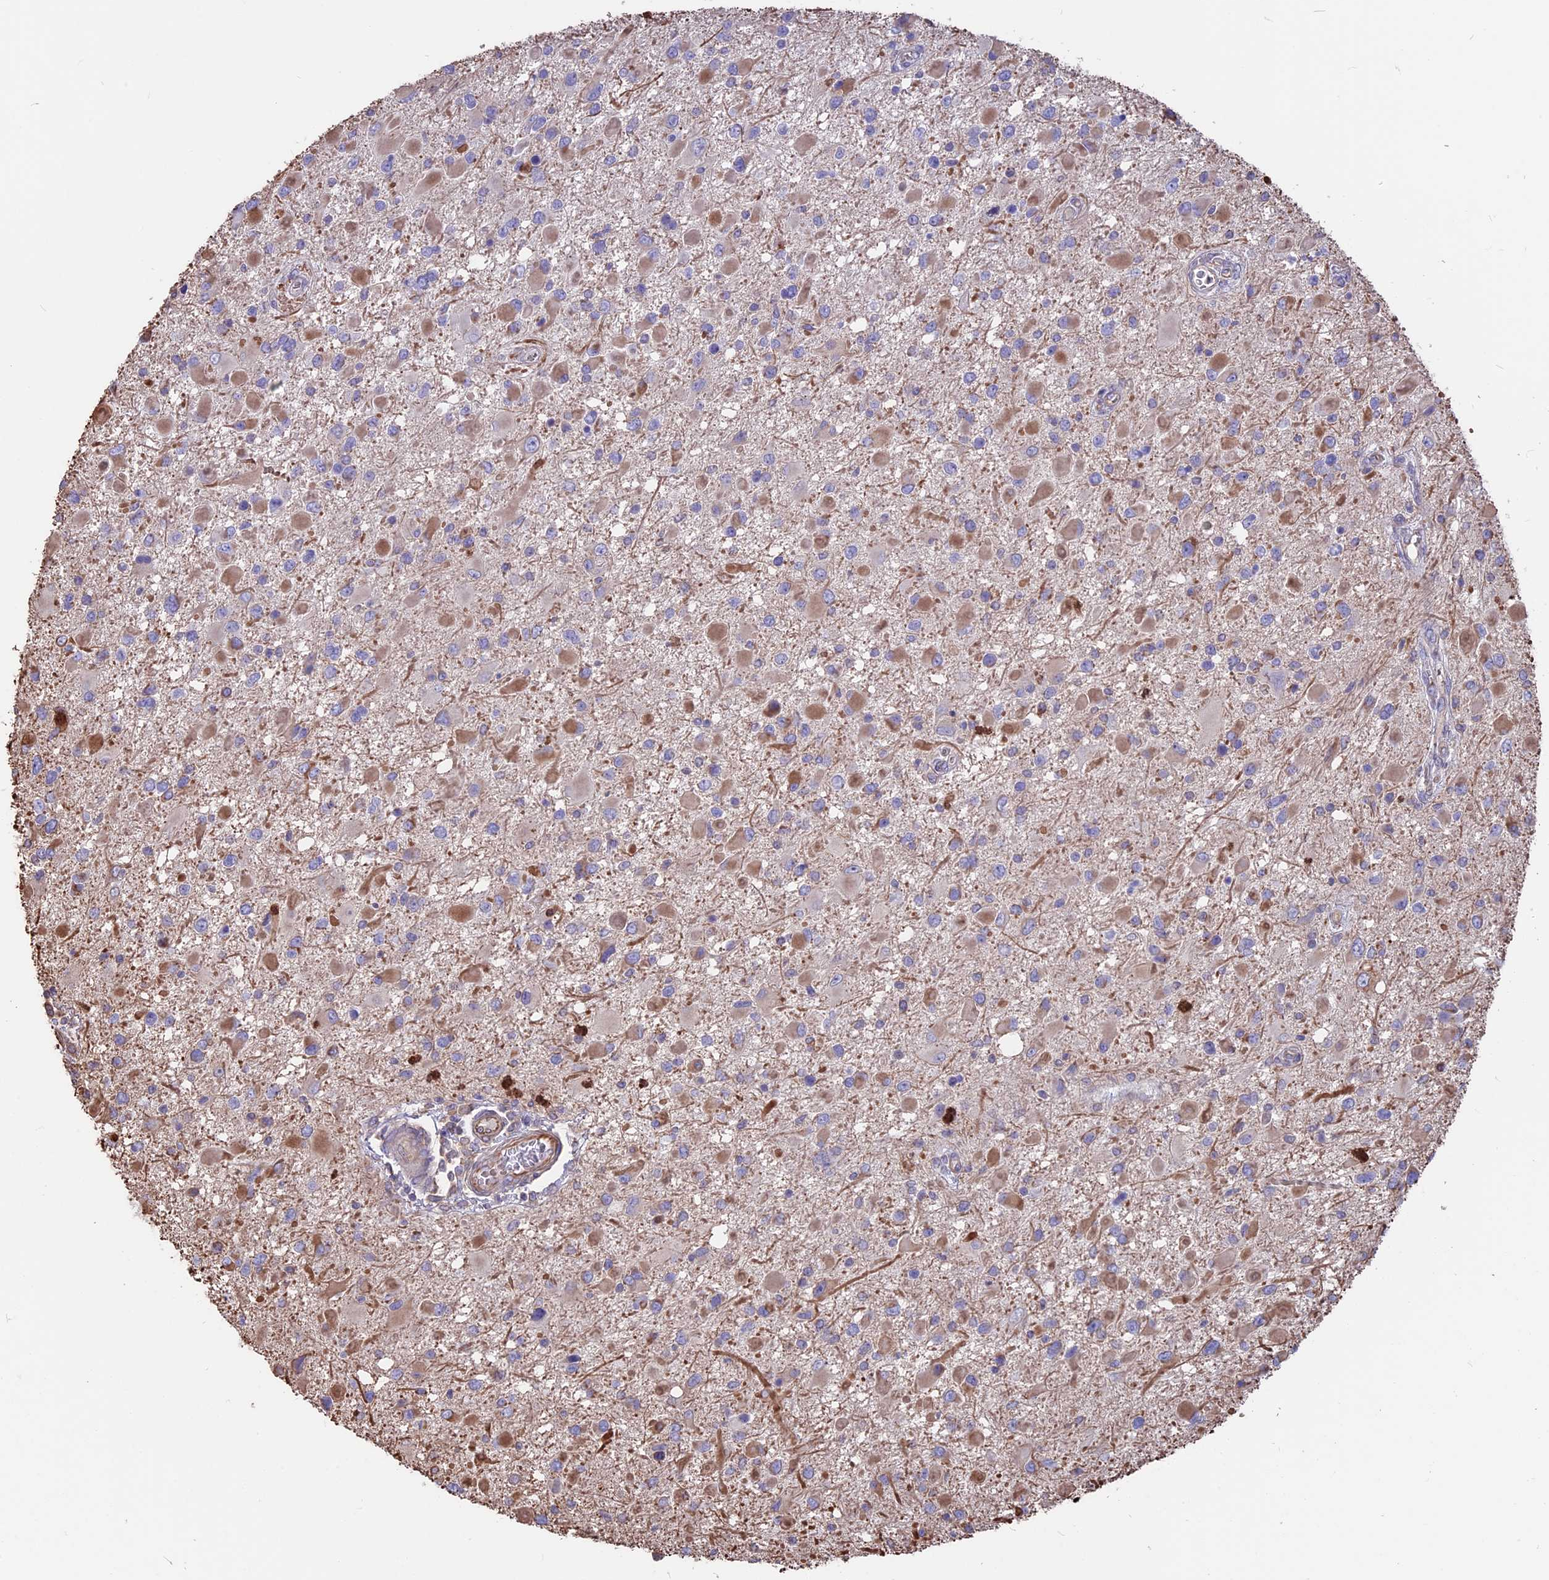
{"staining": {"intensity": "negative", "quantity": "none", "location": "none"}, "tissue": "glioma", "cell_type": "Tumor cells", "image_type": "cancer", "snomed": [{"axis": "morphology", "description": "Glioma, malignant, High grade"}, {"axis": "topography", "description": "Brain"}], "caption": "IHC photomicrograph of neoplastic tissue: human glioma stained with DAB reveals no significant protein expression in tumor cells.", "gene": "SEH1L", "patient": {"sex": "male", "age": 53}}